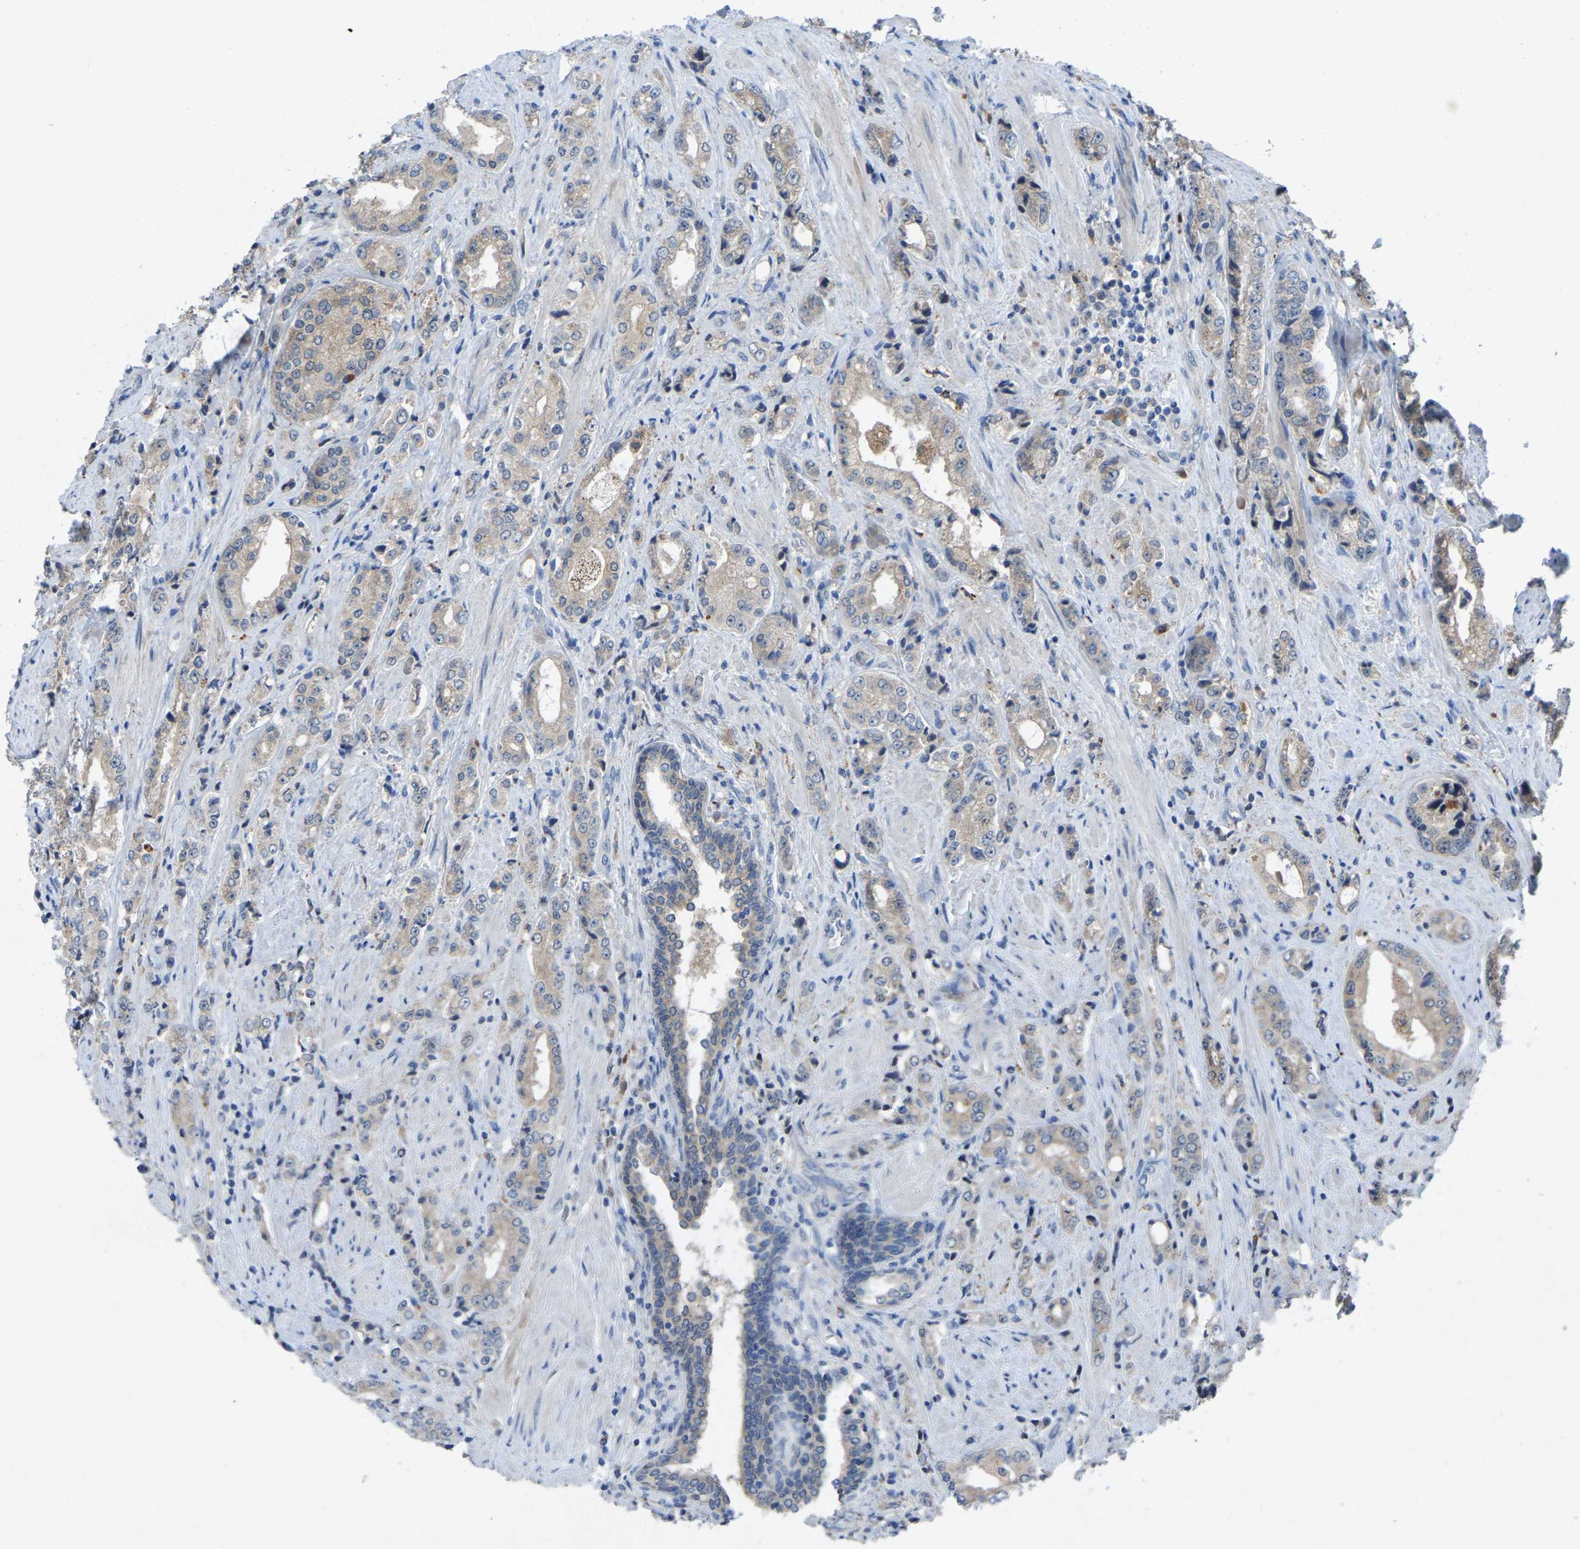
{"staining": {"intensity": "negative", "quantity": "none", "location": "none"}, "tissue": "prostate cancer", "cell_type": "Tumor cells", "image_type": "cancer", "snomed": [{"axis": "morphology", "description": "Adenocarcinoma, High grade"}, {"axis": "topography", "description": "Prostate"}], "caption": "This is a micrograph of immunohistochemistry staining of prostate cancer (high-grade adenocarcinoma), which shows no expression in tumor cells.", "gene": "FHIT", "patient": {"sex": "male", "age": 61}}